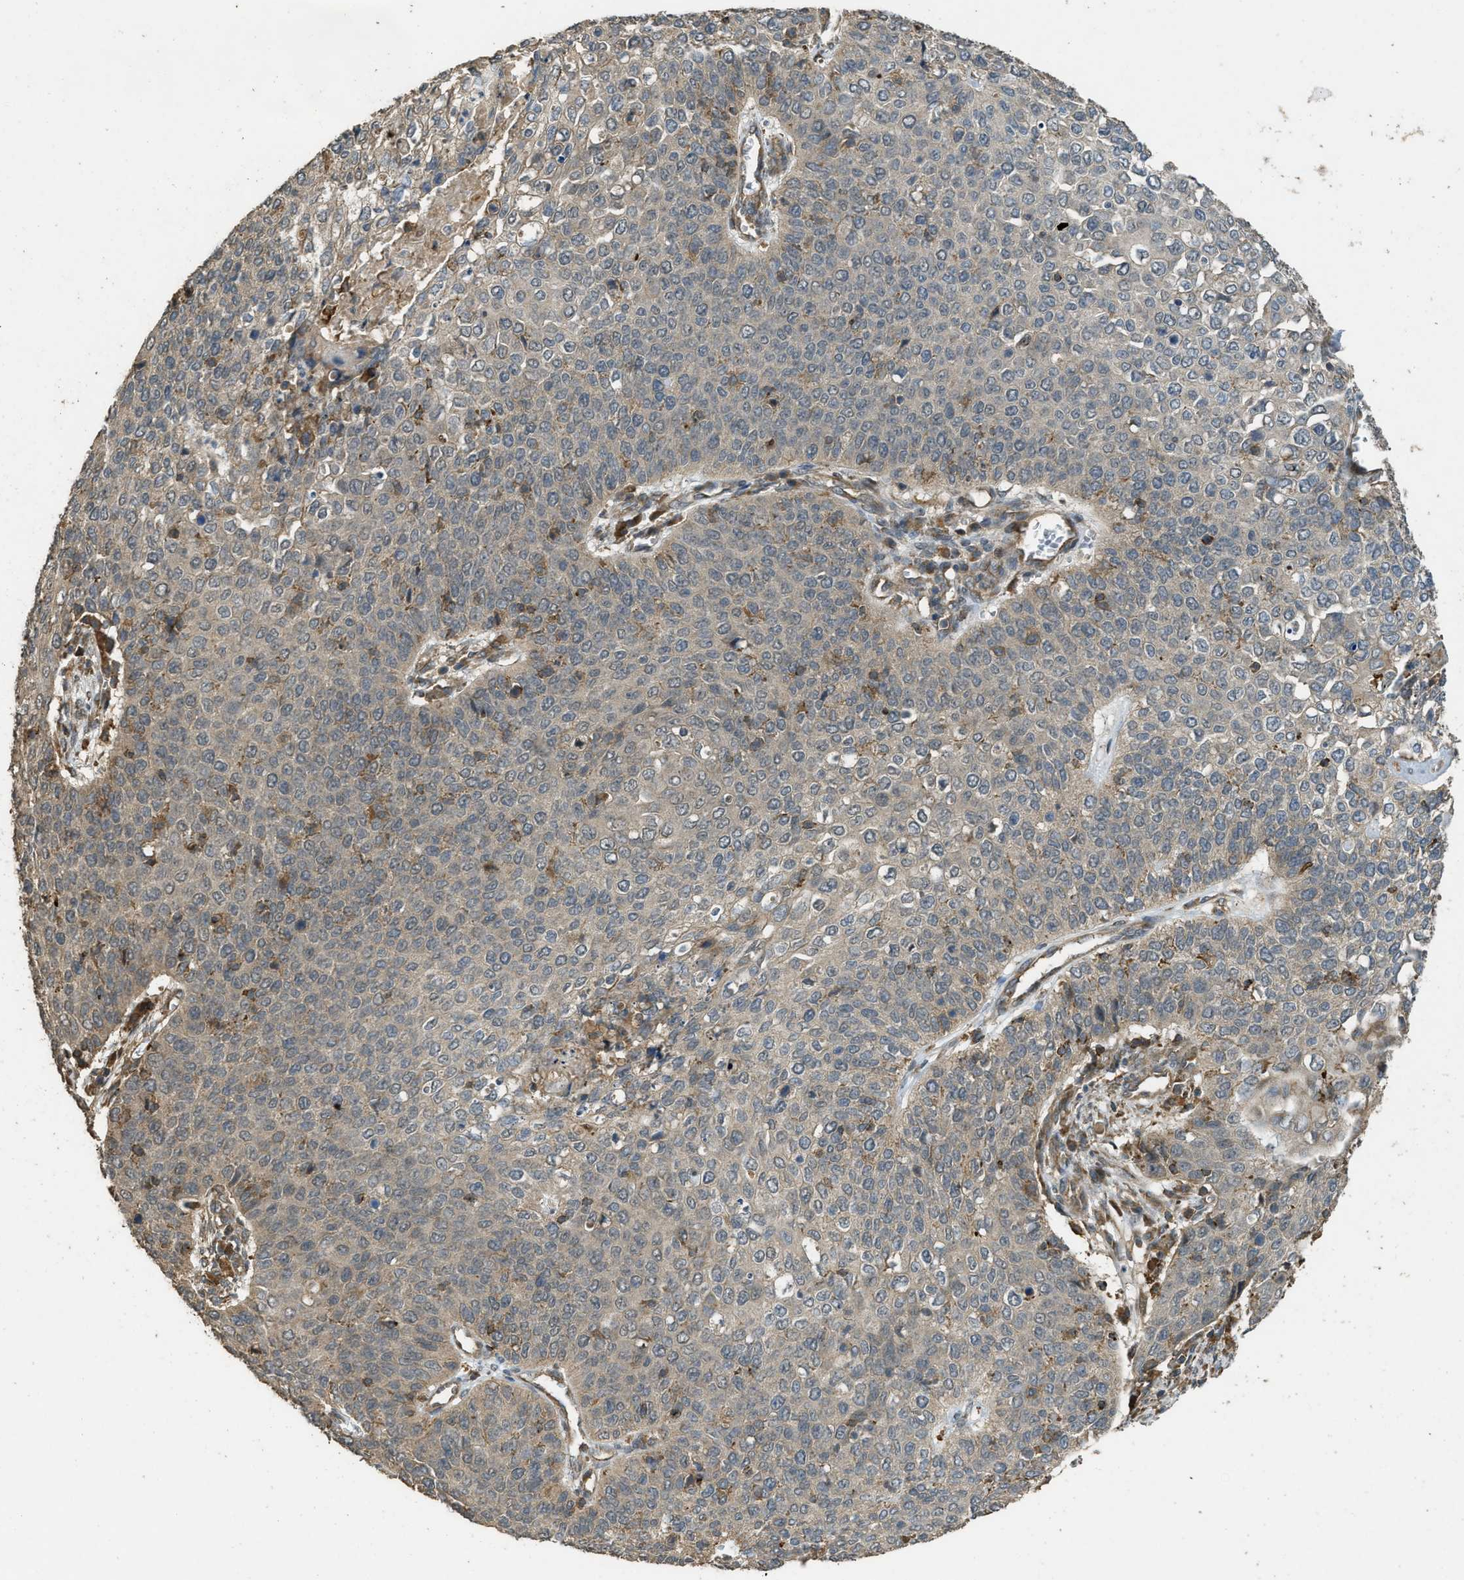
{"staining": {"intensity": "weak", "quantity": ">75%", "location": "cytoplasmic/membranous"}, "tissue": "cervical cancer", "cell_type": "Tumor cells", "image_type": "cancer", "snomed": [{"axis": "morphology", "description": "Squamous cell carcinoma, NOS"}, {"axis": "topography", "description": "Cervix"}], "caption": "Cervical cancer stained with DAB immunohistochemistry (IHC) shows low levels of weak cytoplasmic/membranous staining in about >75% of tumor cells.", "gene": "PPP6R3", "patient": {"sex": "female", "age": 39}}